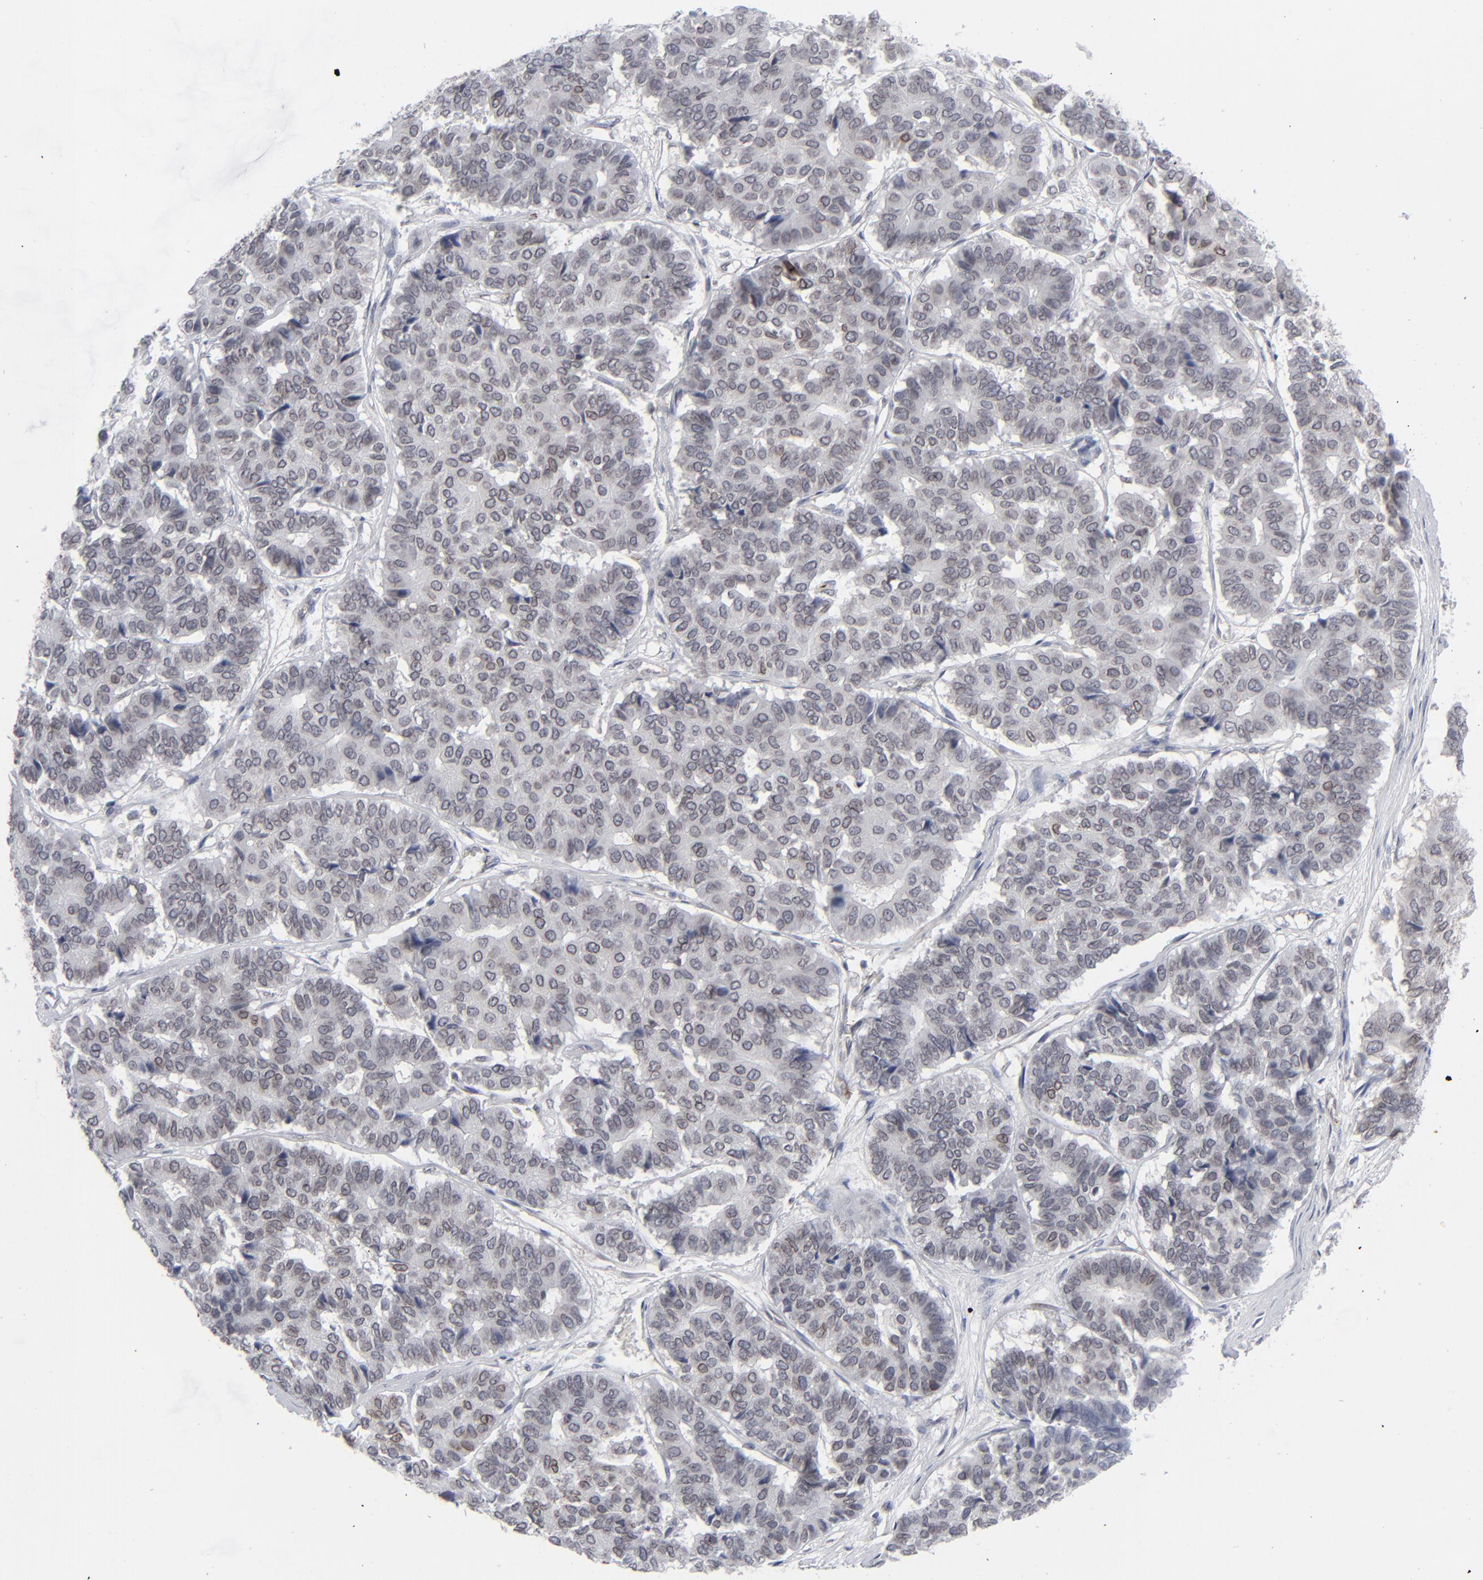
{"staining": {"intensity": "weak", "quantity": "<25%", "location": "cytoplasmic/membranous"}, "tissue": "pancreatic cancer", "cell_type": "Tumor cells", "image_type": "cancer", "snomed": [{"axis": "morphology", "description": "Adenocarcinoma, NOS"}, {"axis": "topography", "description": "Pancreas"}], "caption": "The image demonstrates no staining of tumor cells in pancreatic cancer (adenocarcinoma). The staining was performed using DAB (3,3'-diaminobenzidine) to visualize the protein expression in brown, while the nuclei were stained in blue with hematoxylin (Magnification: 20x).", "gene": "NUP88", "patient": {"sex": "male", "age": 50}}